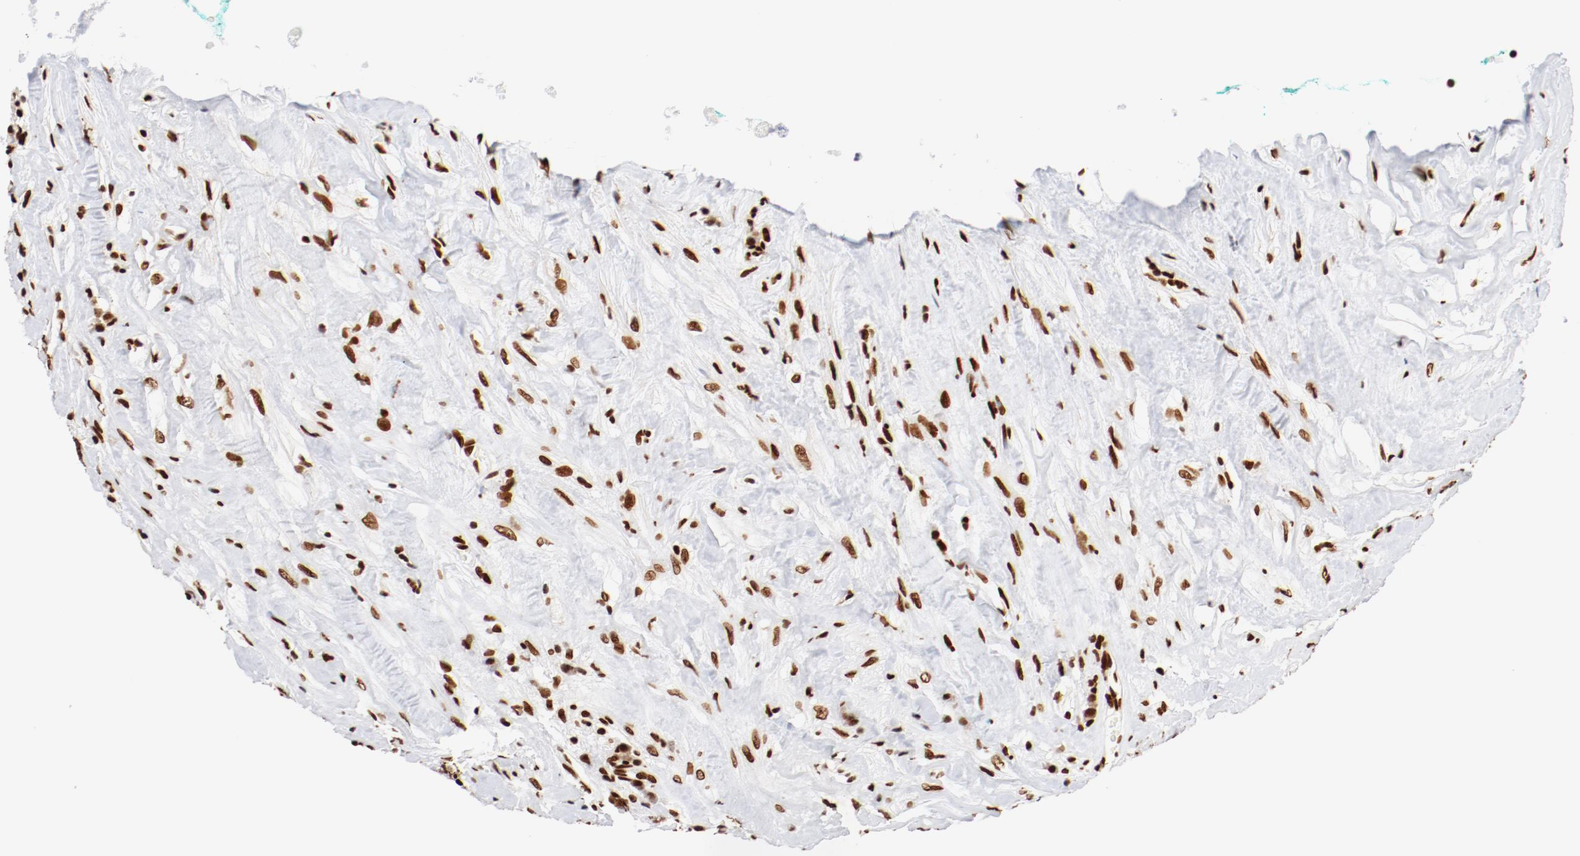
{"staining": {"intensity": "moderate", "quantity": ">75%", "location": "nuclear"}, "tissue": "testis cancer", "cell_type": "Tumor cells", "image_type": "cancer", "snomed": [{"axis": "morphology", "description": "Necrosis, NOS"}, {"axis": "morphology", "description": "Carcinoma, Embryonal, NOS"}, {"axis": "topography", "description": "Testis"}], "caption": "Moderate nuclear protein positivity is appreciated in about >75% of tumor cells in embryonal carcinoma (testis).", "gene": "CTBP1", "patient": {"sex": "male", "age": 19}}